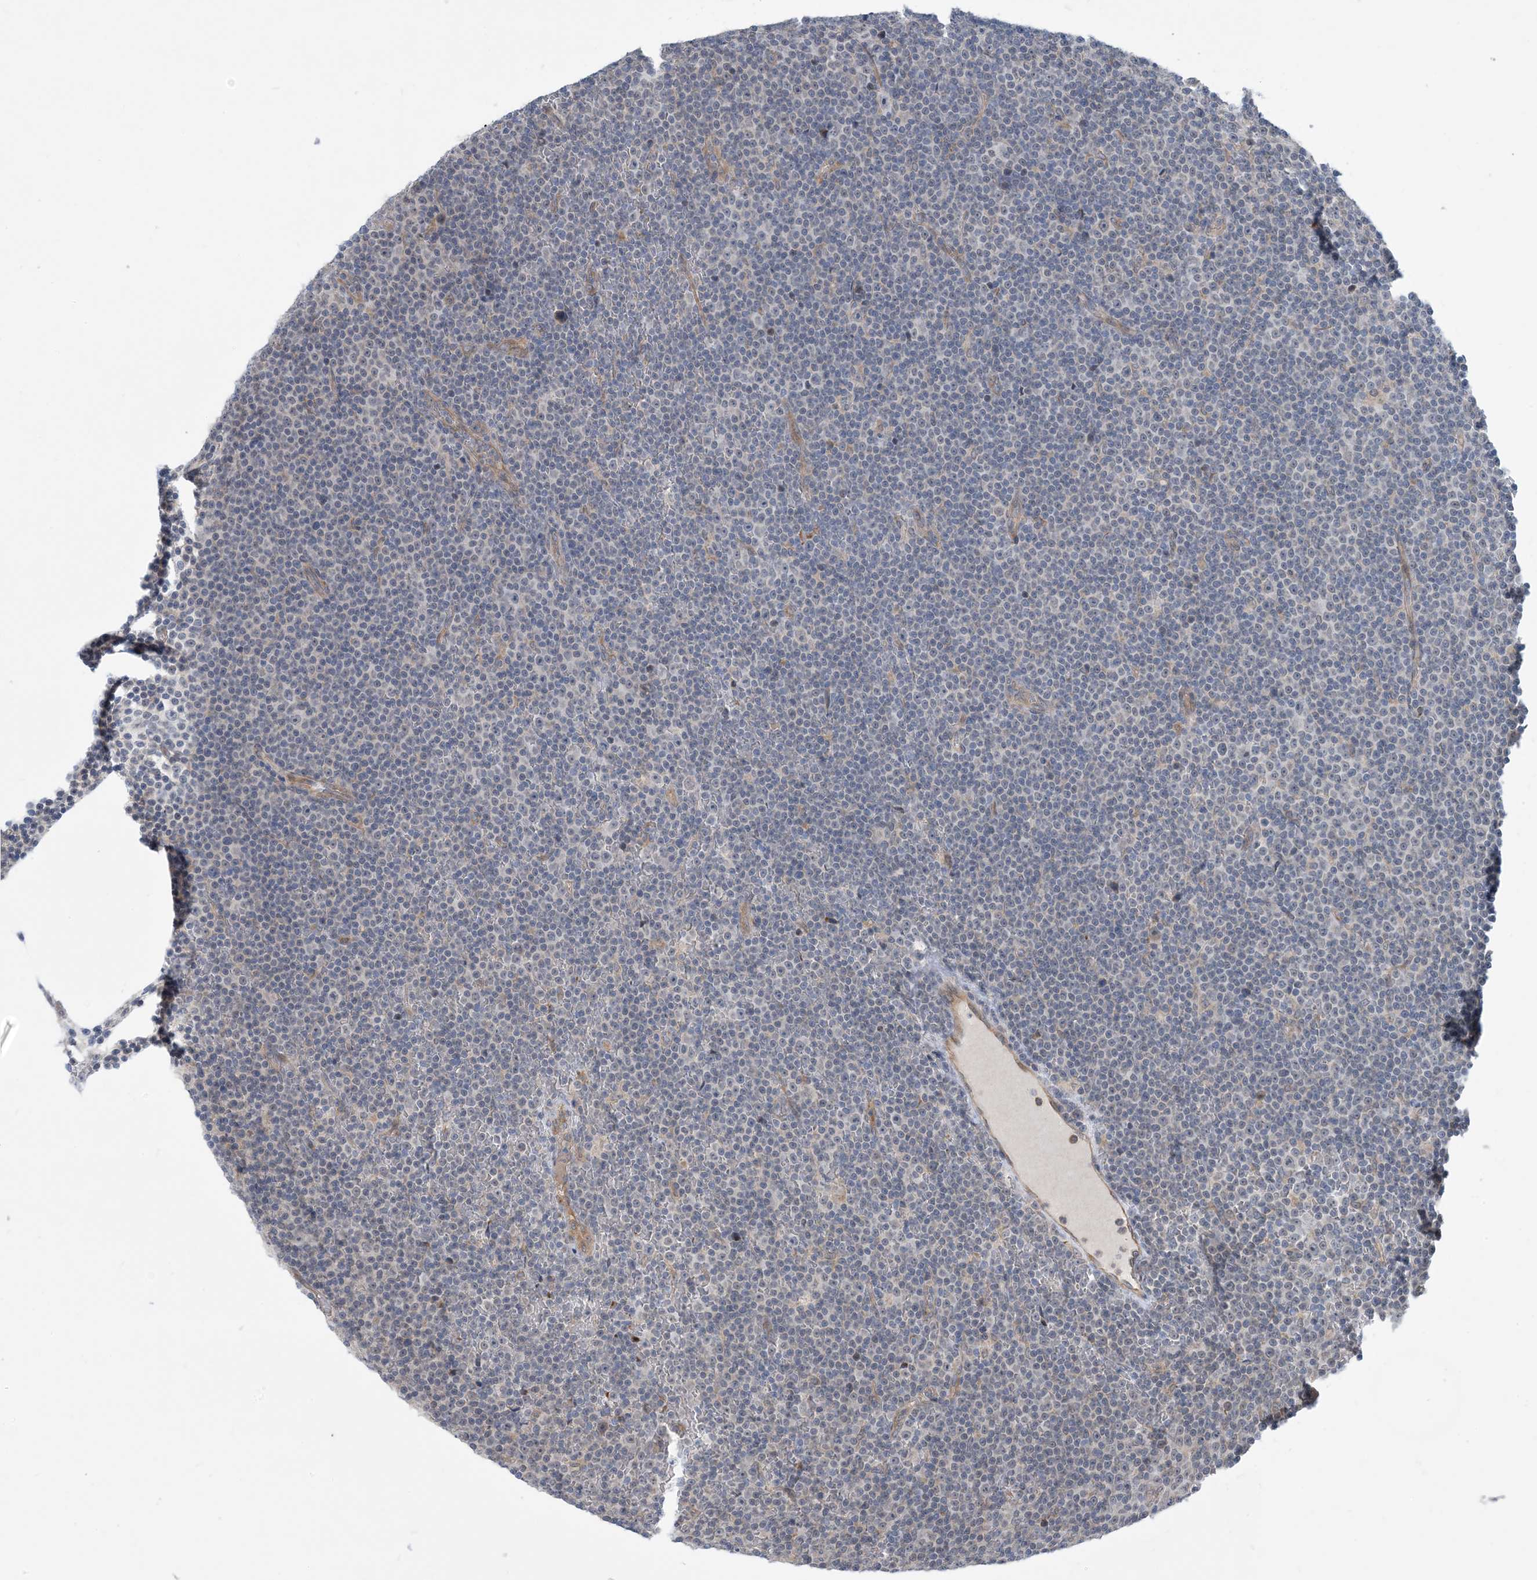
{"staining": {"intensity": "negative", "quantity": "none", "location": "none"}, "tissue": "lymphoma", "cell_type": "Tumor cells", "image_type": "cancer", "snomed": [{"axis": "morphology", "description": "Malignant lymphoma, non-Hodgkin's type, Low grade"}, {"axis": "topography", "description": "Lymph node"}], "caption": "Image shows no significant protein positivity in tumor cells of low-grade malignant lymphoma, non-Hodgkin's type. (DAB (3,3'-diaminobenzidine) IHC with hematoxylin counter stain).", "gene": "PHOSPHO2", "patient": {"sex": "female", "age": 67}}